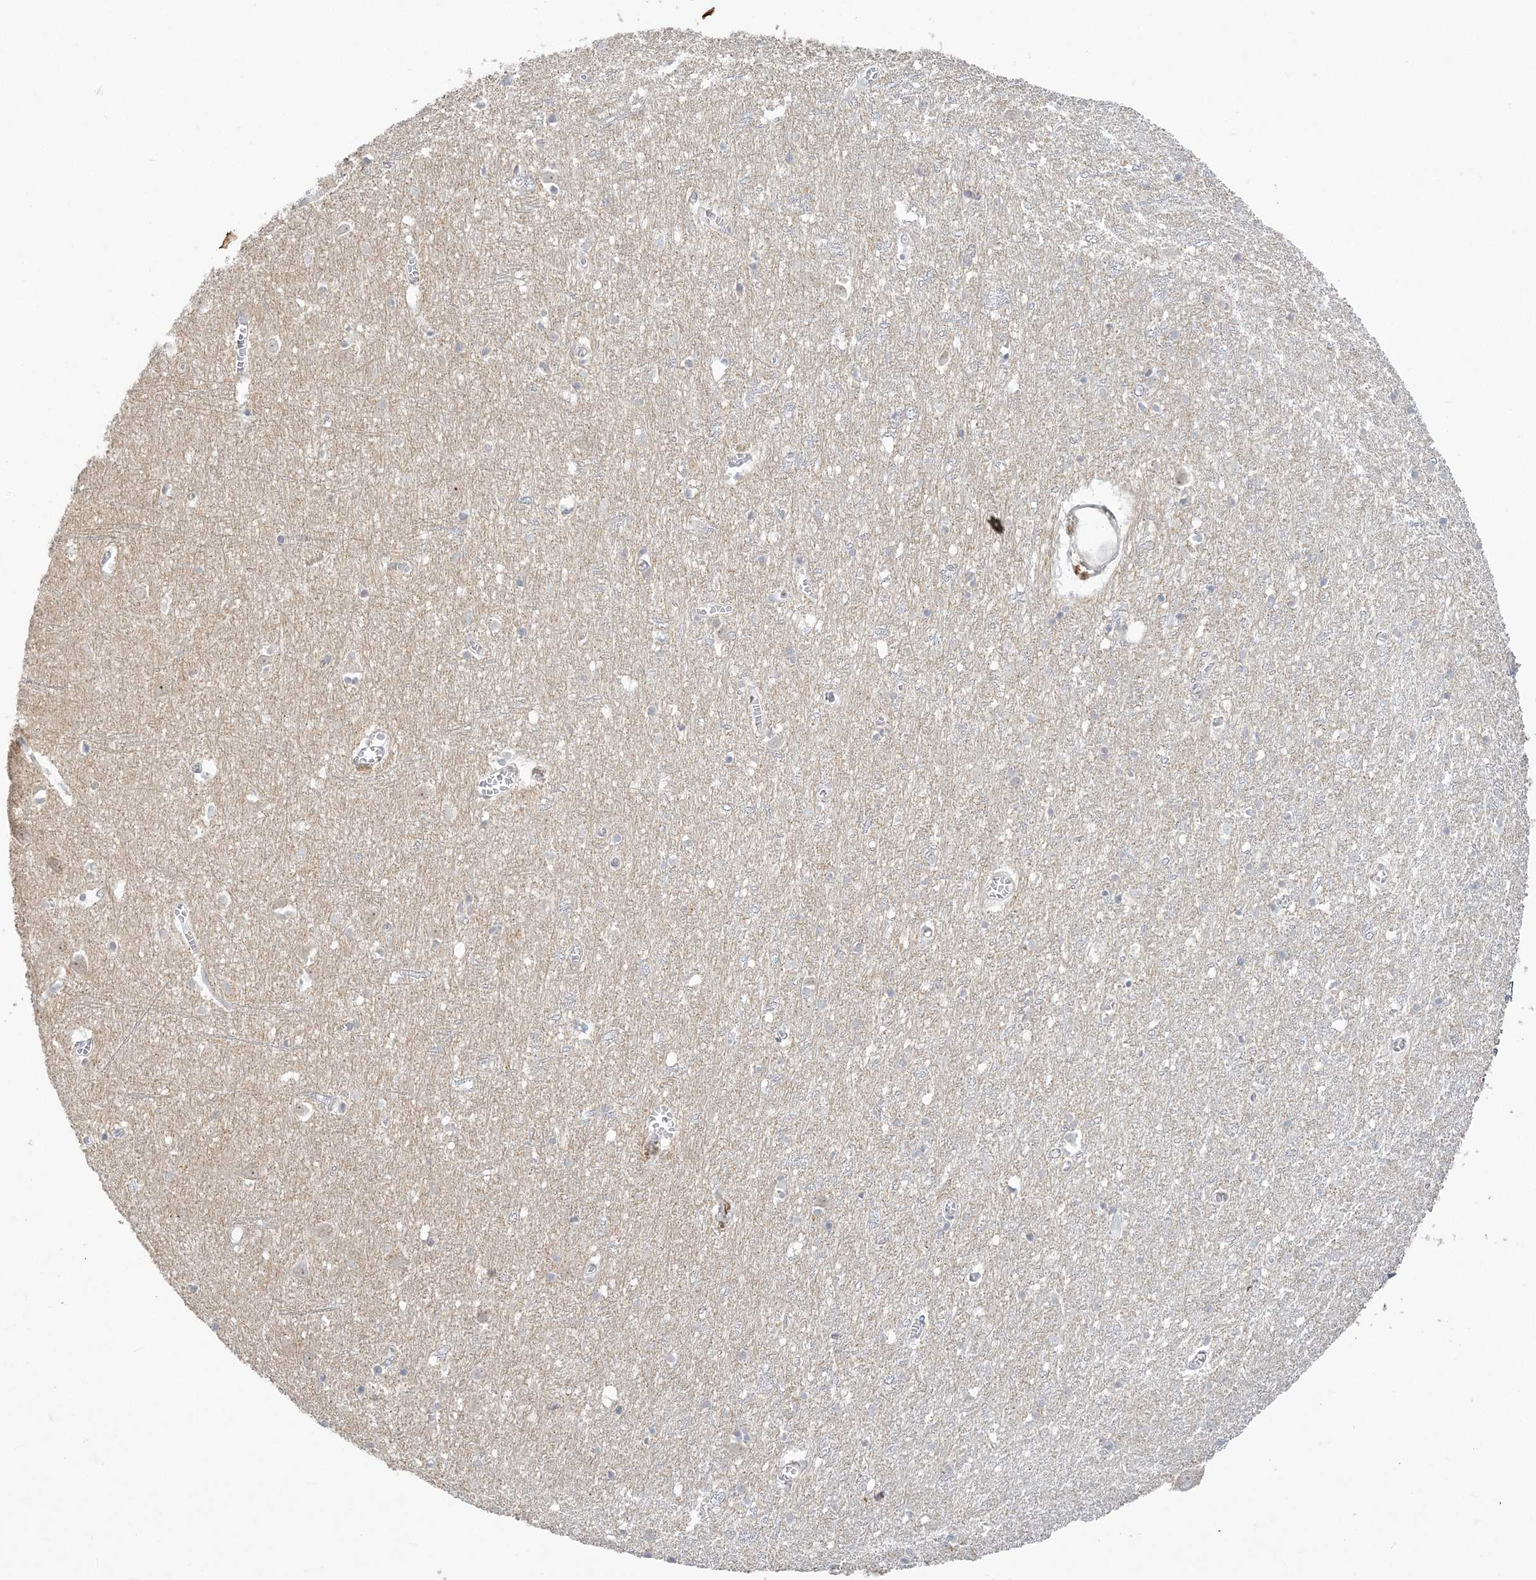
{"staining": {"intensity": "negative", "quantity": "none", "location": "none"}, "tissue": "cerebral cortex", "cell_type": "Endothelial cells", "image_type": "normal", "snomed": [{"axis": "morphology", "description": "Normal tissue, NOS"}, {"axis": "topography", "description": "Cerebral cortex"}], "caption": "This histopathology image is of normal cerebral cortex stained with immunohistochemistry to label a protein in brown with the nuclei are counter-stained blue. There is no positivity in endothelial cells. (Stains: DAB immunohistochemistry (IHC) with hematoxylin counter stain, Microscopy: brightfield microscopy at high magnification).", "gene": "ZC3H6", "patient": {"sex": "female", "age": 64}}